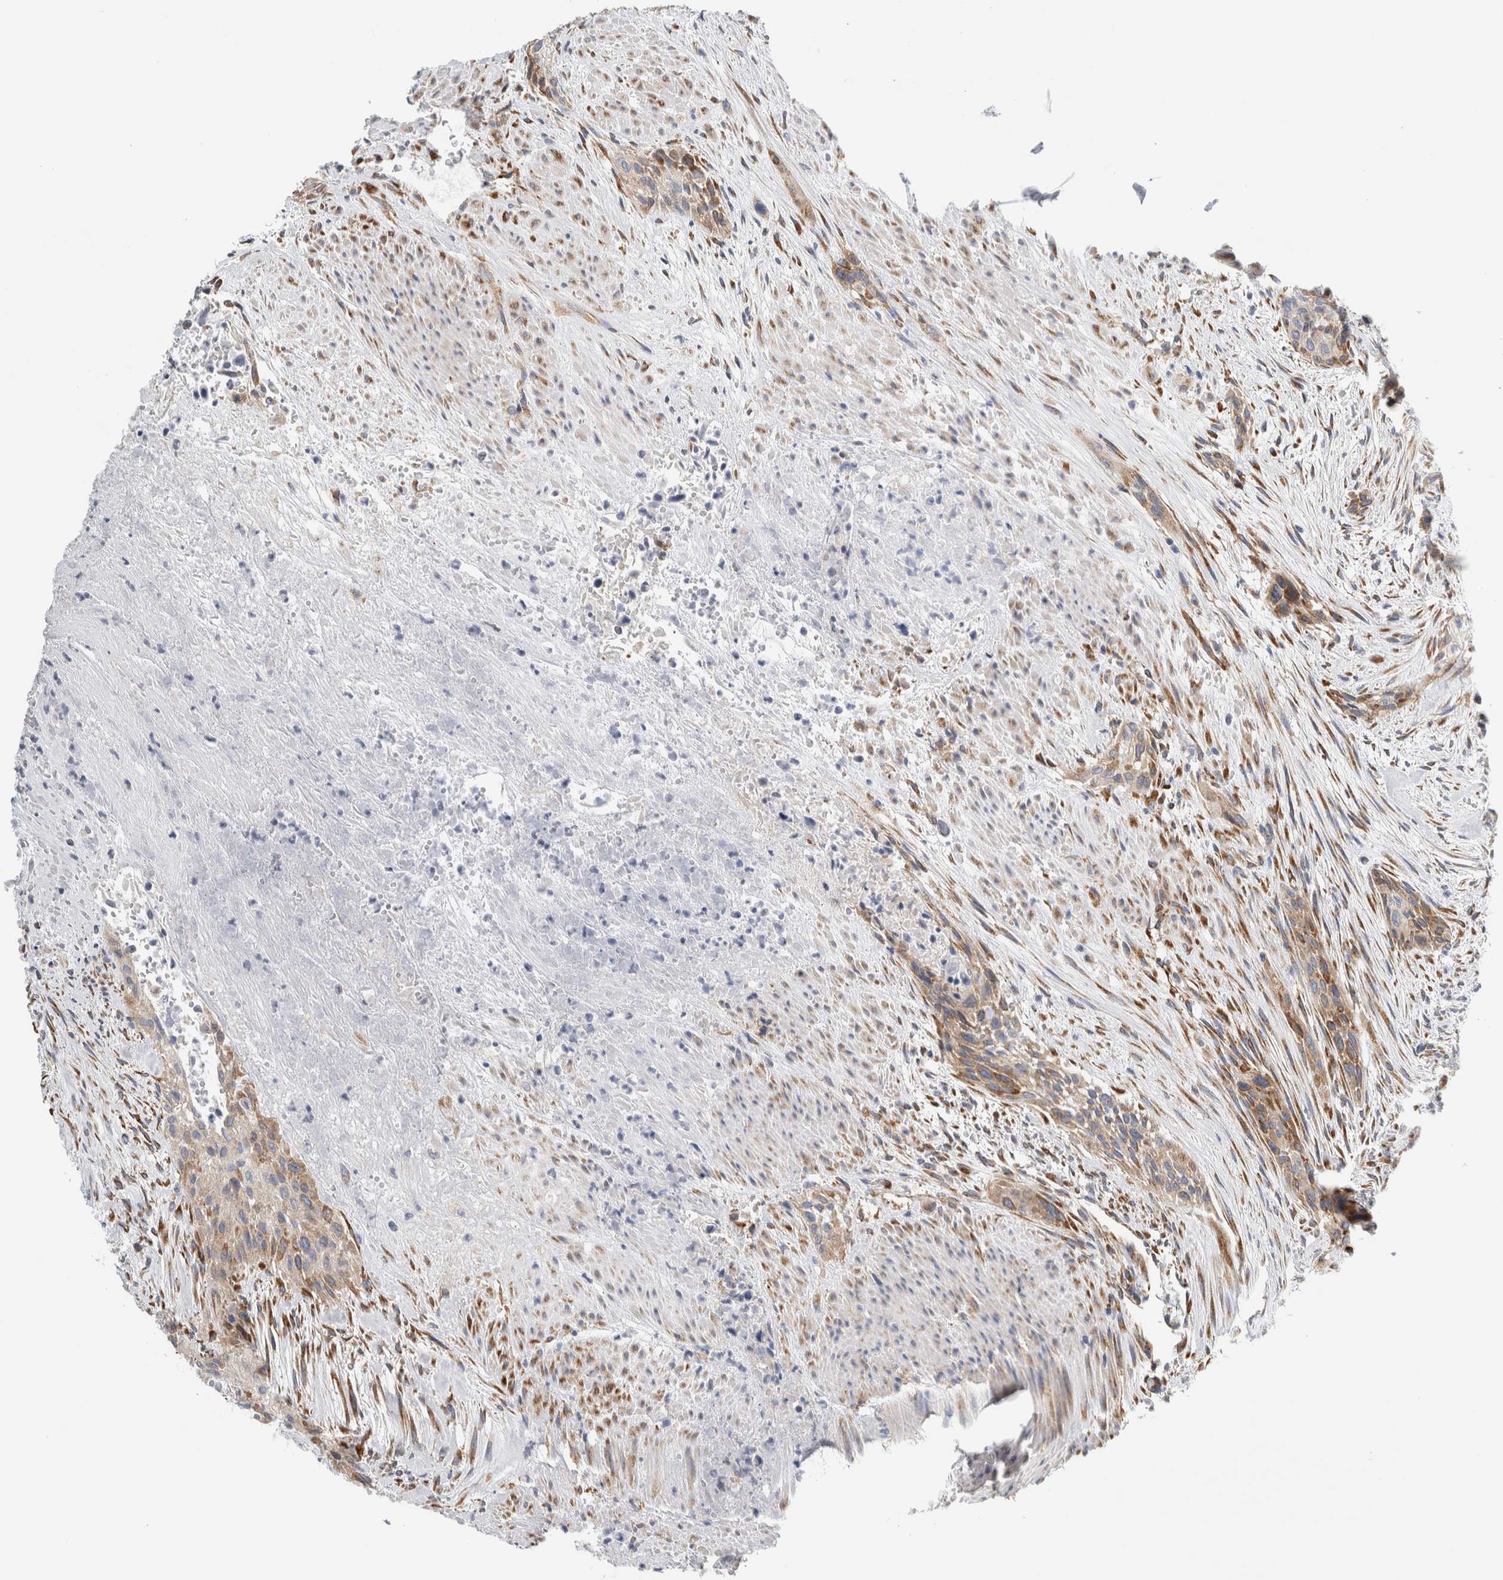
{"staining": {"intensity": "weak", "quantity": ">75%", "location": "cytoplasmic/membranous"}, "tissue": "urothelial cancer", "cell_type": "Tumor cells", "image_type": "cancer", "snomed": [{"axis": "morphology", "description": "Urothelial carcinoma, High grade"}, {"axis": "topography", "description": "Urinary bladder"}], "caption": "Brown immunohistochemical staining in human urothelial cancer shows weak cytoplasmic/membranous staining in about >75% of tumor cells.", "gene": "RACK1", "patient": {"sex": "male", "age": 35}}